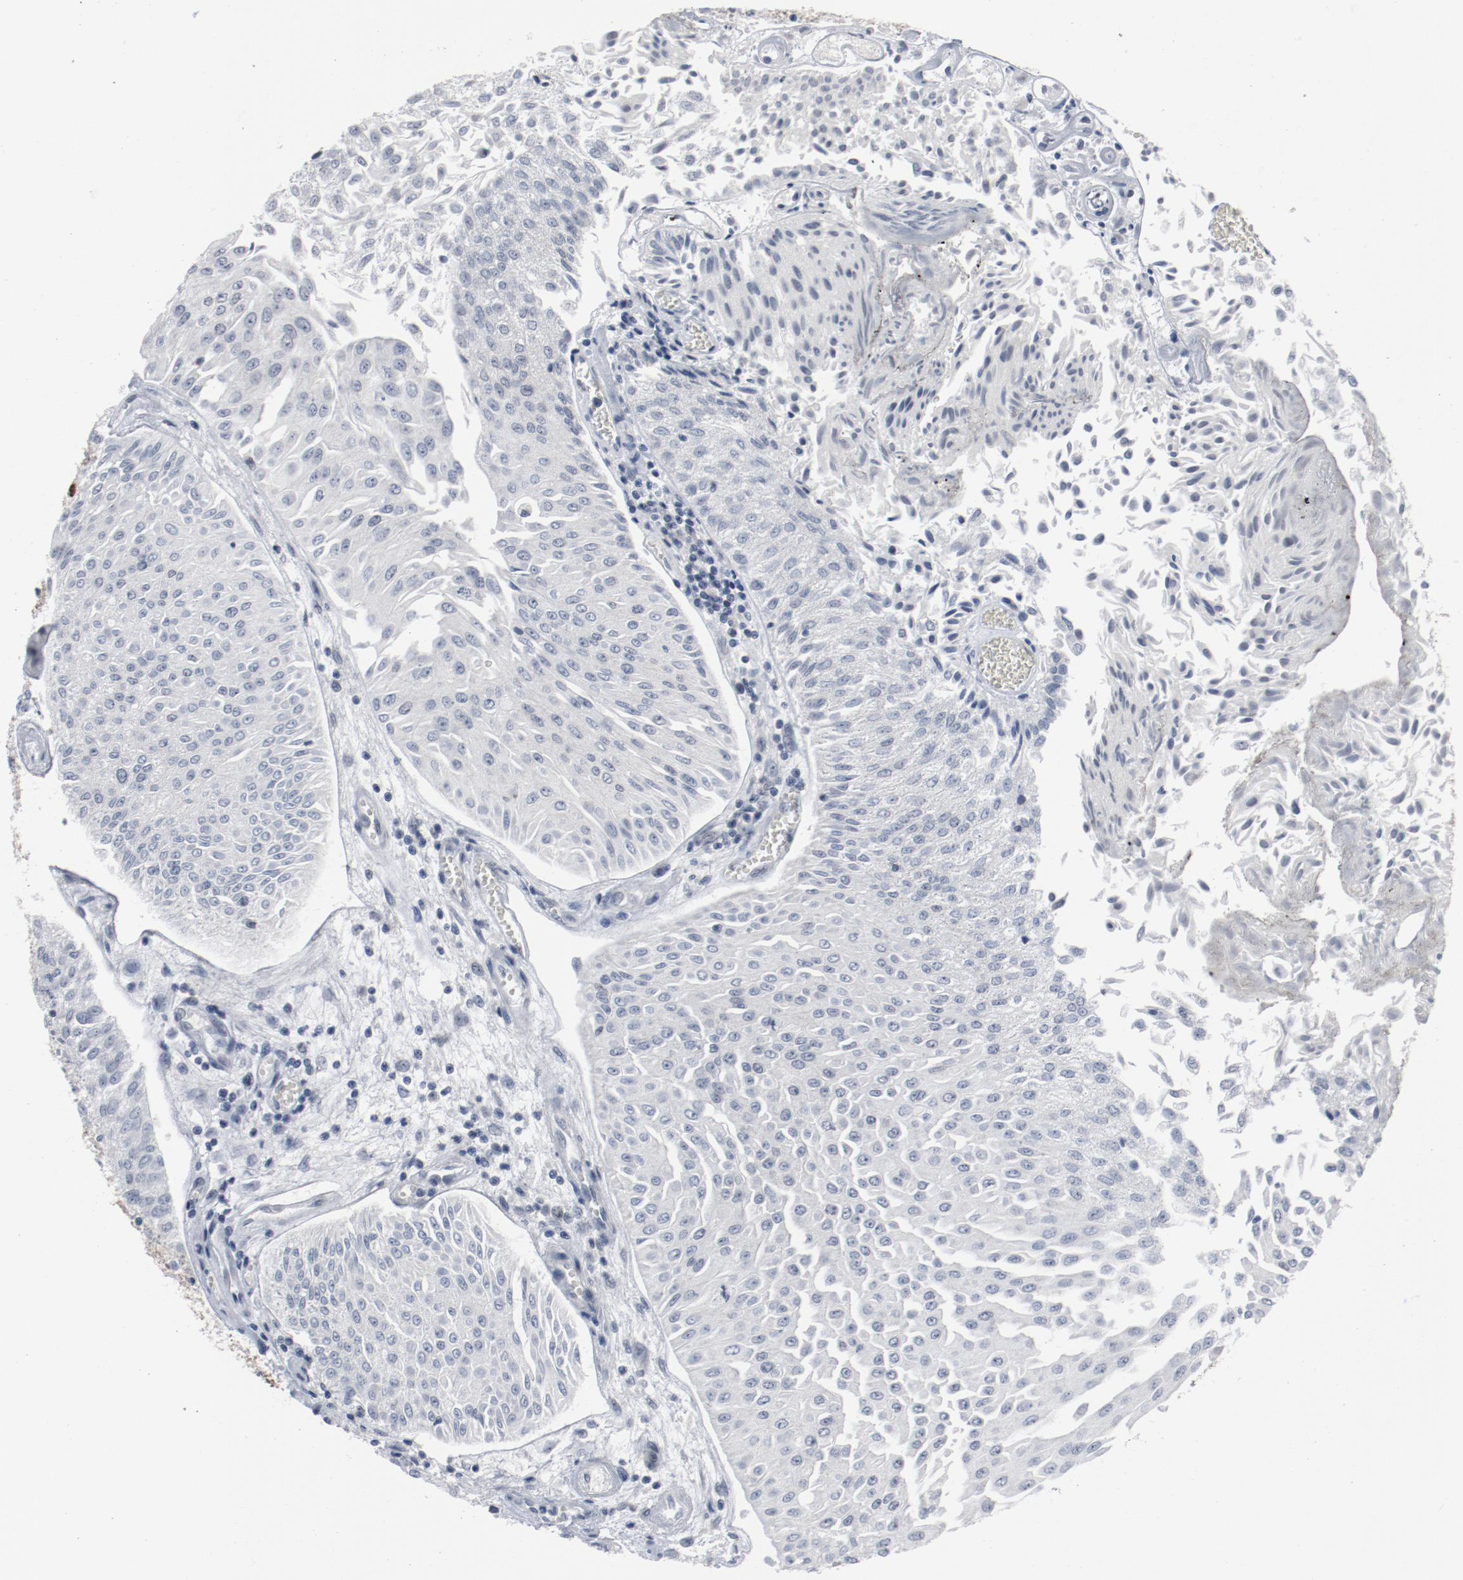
{"staining": {"intensity": "weak", "quantity": "<25%", "location": "nuclear"}, "tissue": "urothelial cancer", "cell_type": "Tumor cells", "image_type": "cancer", "snomed": [{"axis": "morphology", "description": "Urothelial carcinoma, Low grade"}, {"axis": "topography", "description": "Urinary bladder"}], "caption": "High power microscopy micrograph of an IHC histopathology image of low-grade urothelial carcinoma, revealing no significant positivity in tumor cells. (IHC, brightfield microscopy, high magnification).", "gene": "JMJD6", "patient": {"sex": "male", "age": 86}}